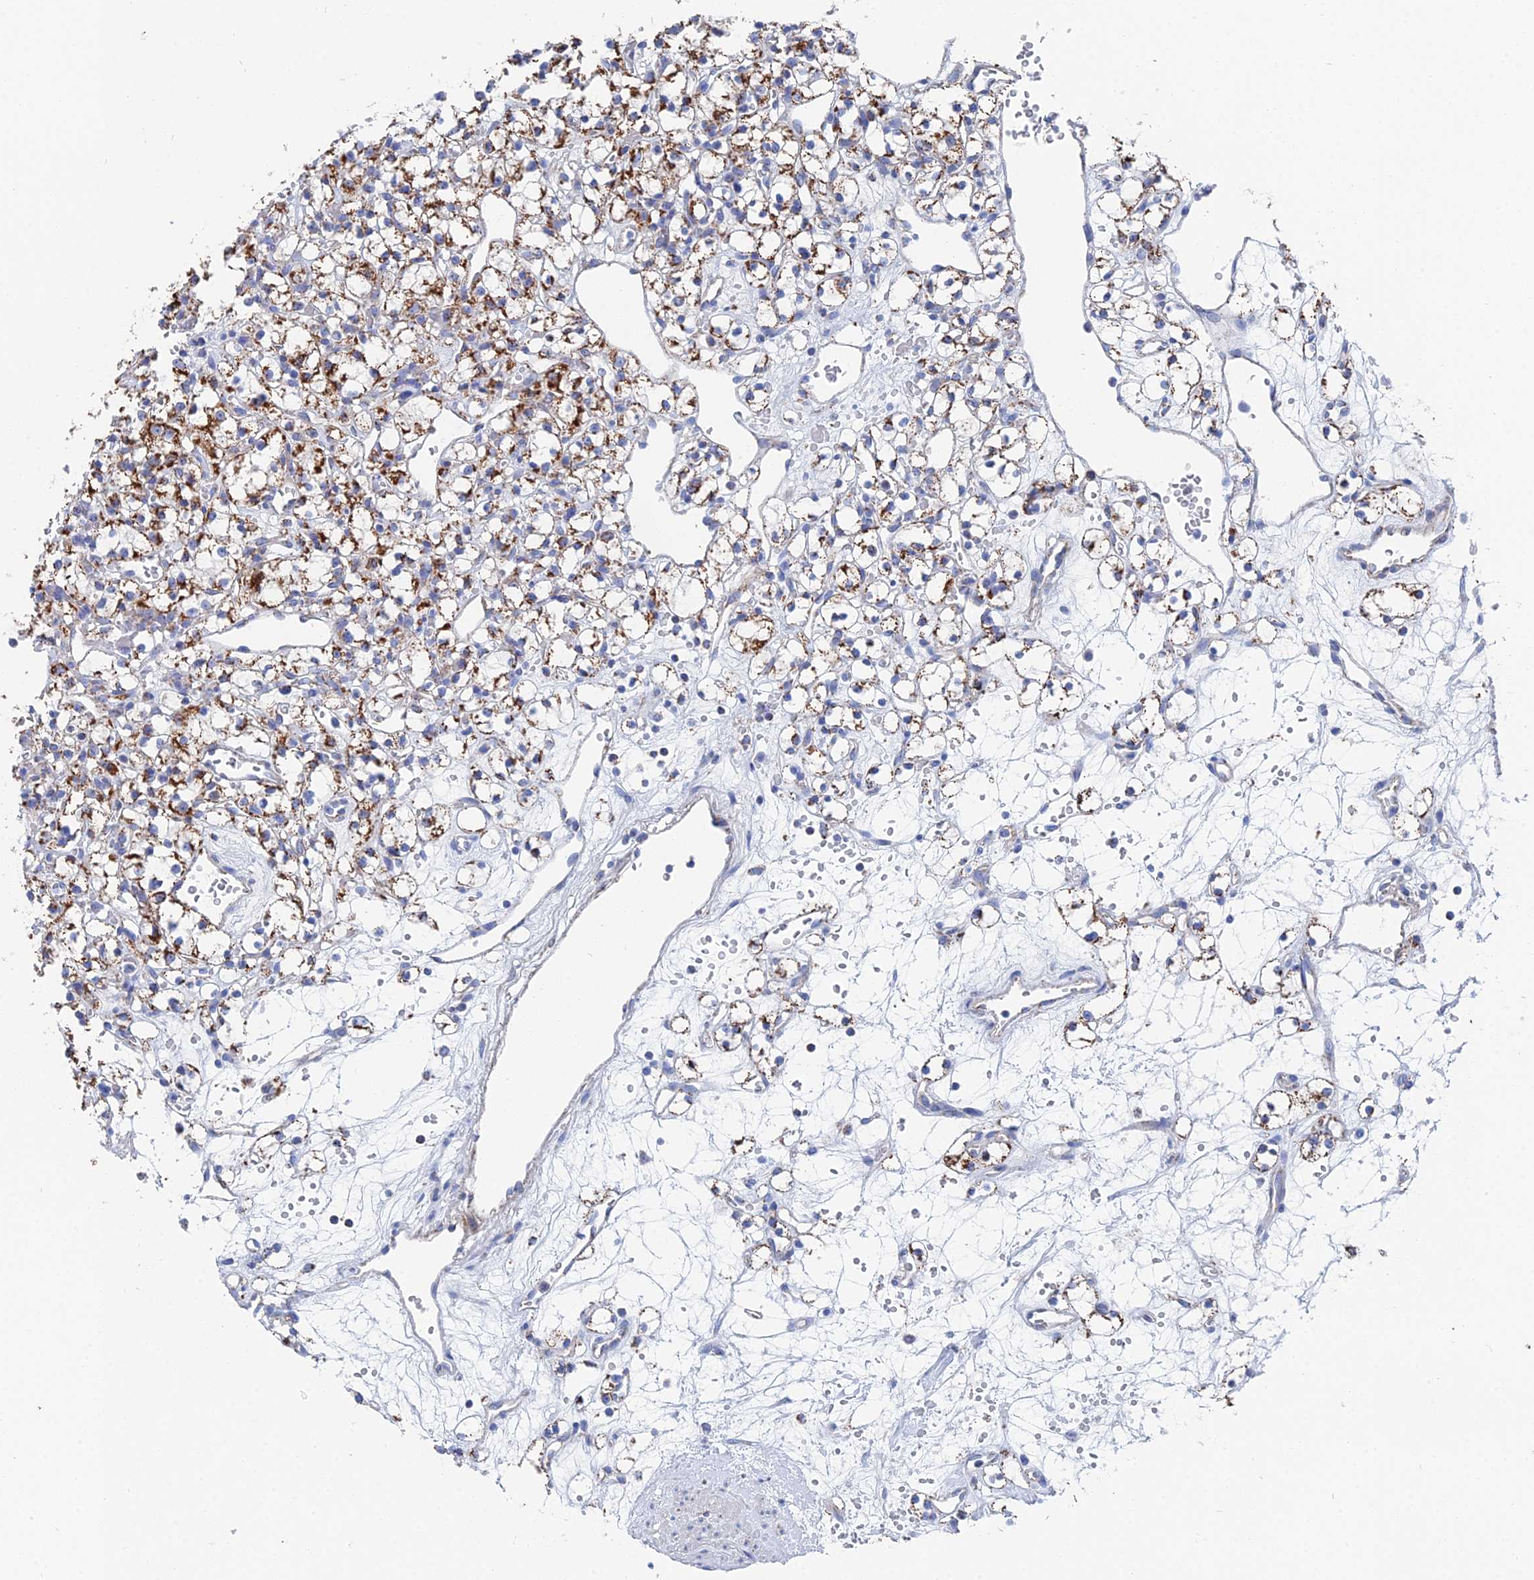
{"staining": {"intensity": "strong", "quantity": "25%-75%", "location": "cytoplasmic/membranous"}, "tissue": "renal cancer", "cell_type": "Tumor cells", "image_type": "cancer", "snomed": [{"axis": "morphology", "description": "Adenocarcinoma, NOS"}, {"axis": "topography", "description": "Kidney"}], "caption": "The photomicrograph reveals staining of renal adenocarcinoma, revealing strong cytoplasmic/membranous protein expression (brown color) within tumor cells. The staining was performed using DAB to visualize the protein expression in brown, while the nuclei were stained in blue with hematoxylin (Magnification: 20x).", "gene": "IFT80", "patient": {"sex": "female", "age": 59}}